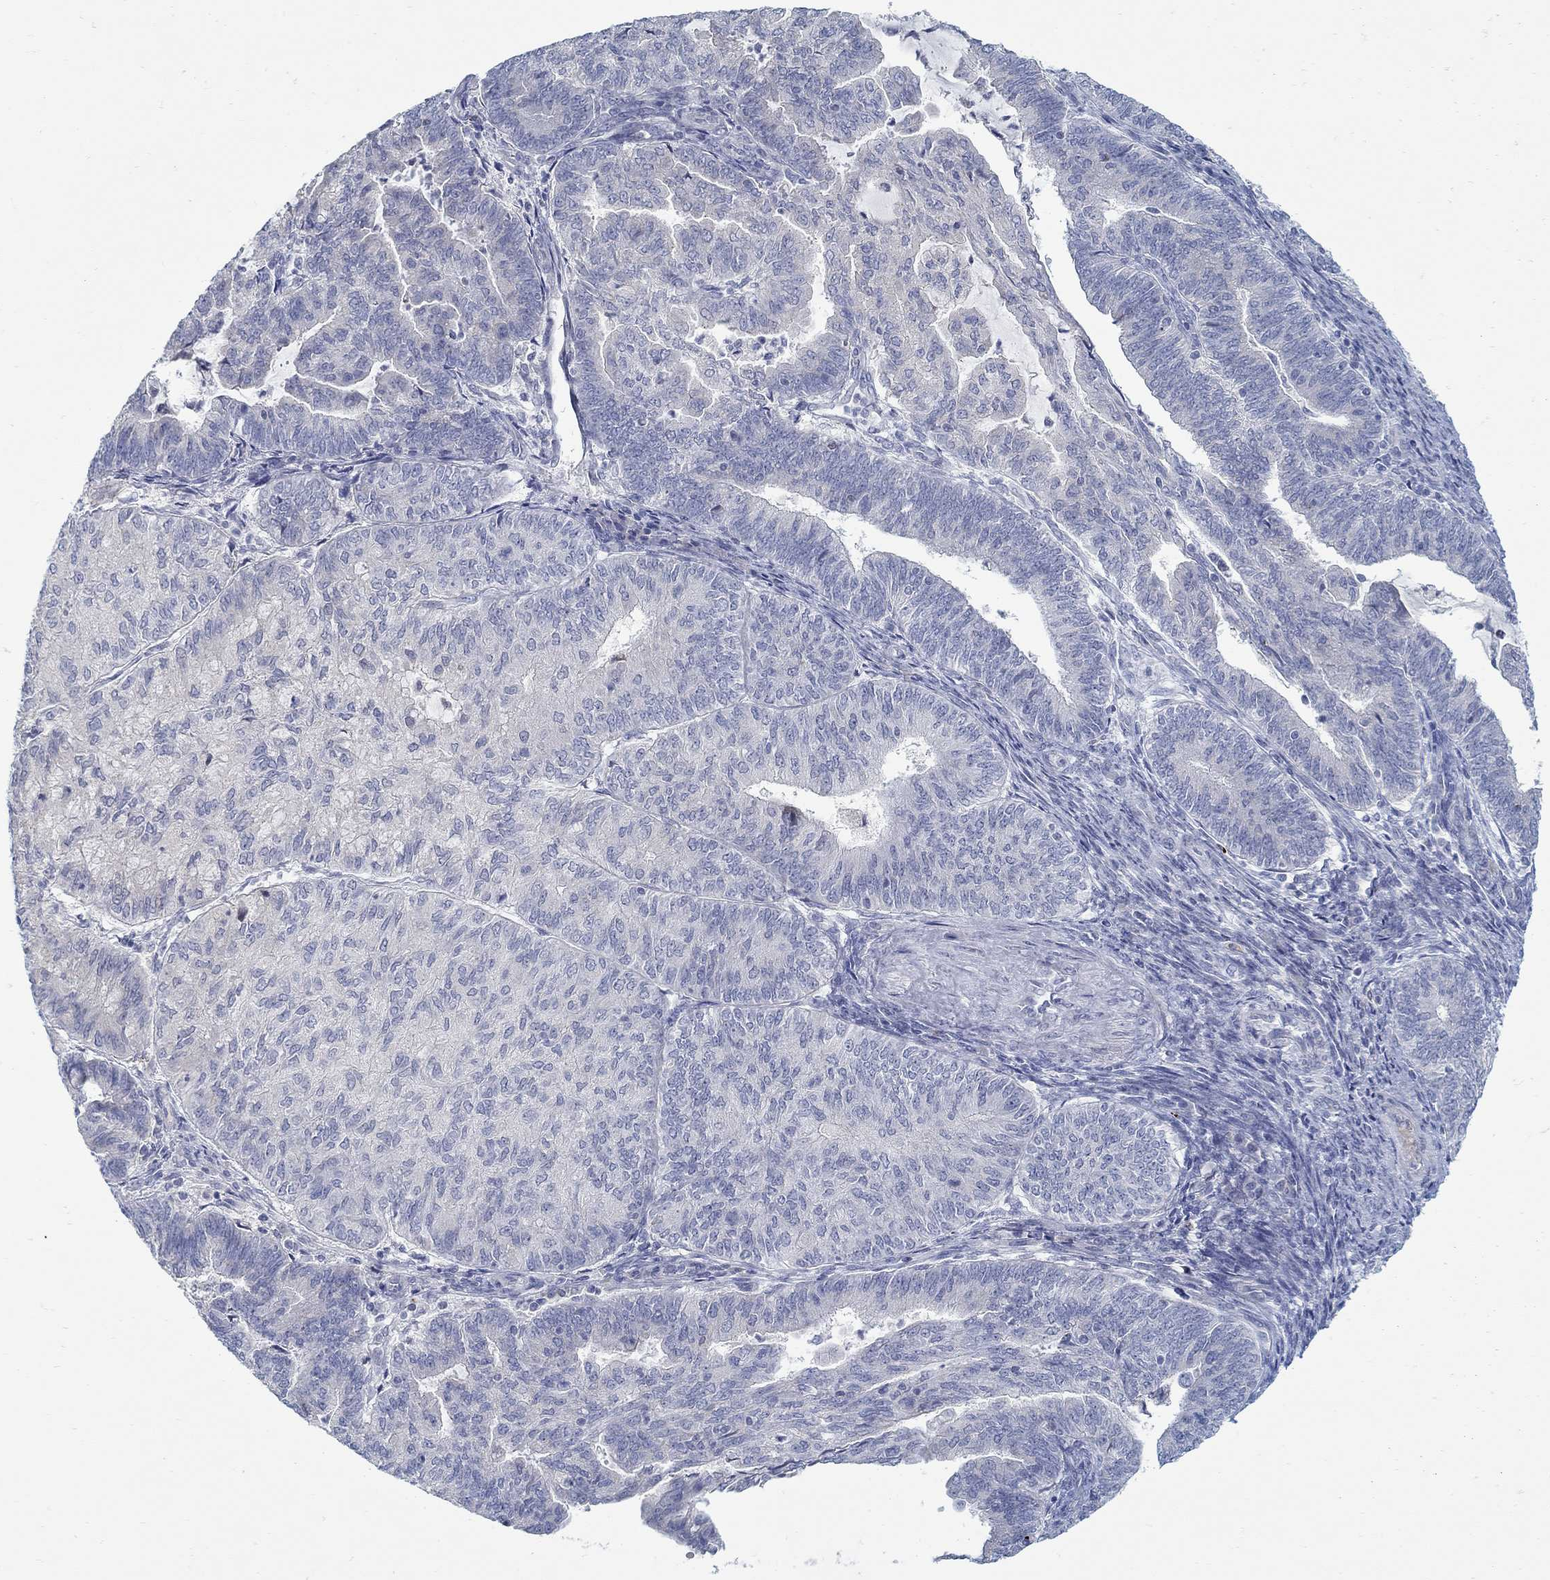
{"staining": {"intensity": "negative", "quantity": "none", "location": "none"}, "tissue": "endometrial cancer", "cell_type": "Tumor cells", "image_type": "cancer", "snomed": [{"axis": "morphology", "description": "Adenocarcinoma, NOS"}, {"axis": "topography", "description": "Endometrium"}], "caption": "IHC of adenocarcinoma (endometrial) shows no expression in tumor cells.", "gene": "ANO7", "patient": {"sex": "female", "age": 82}}